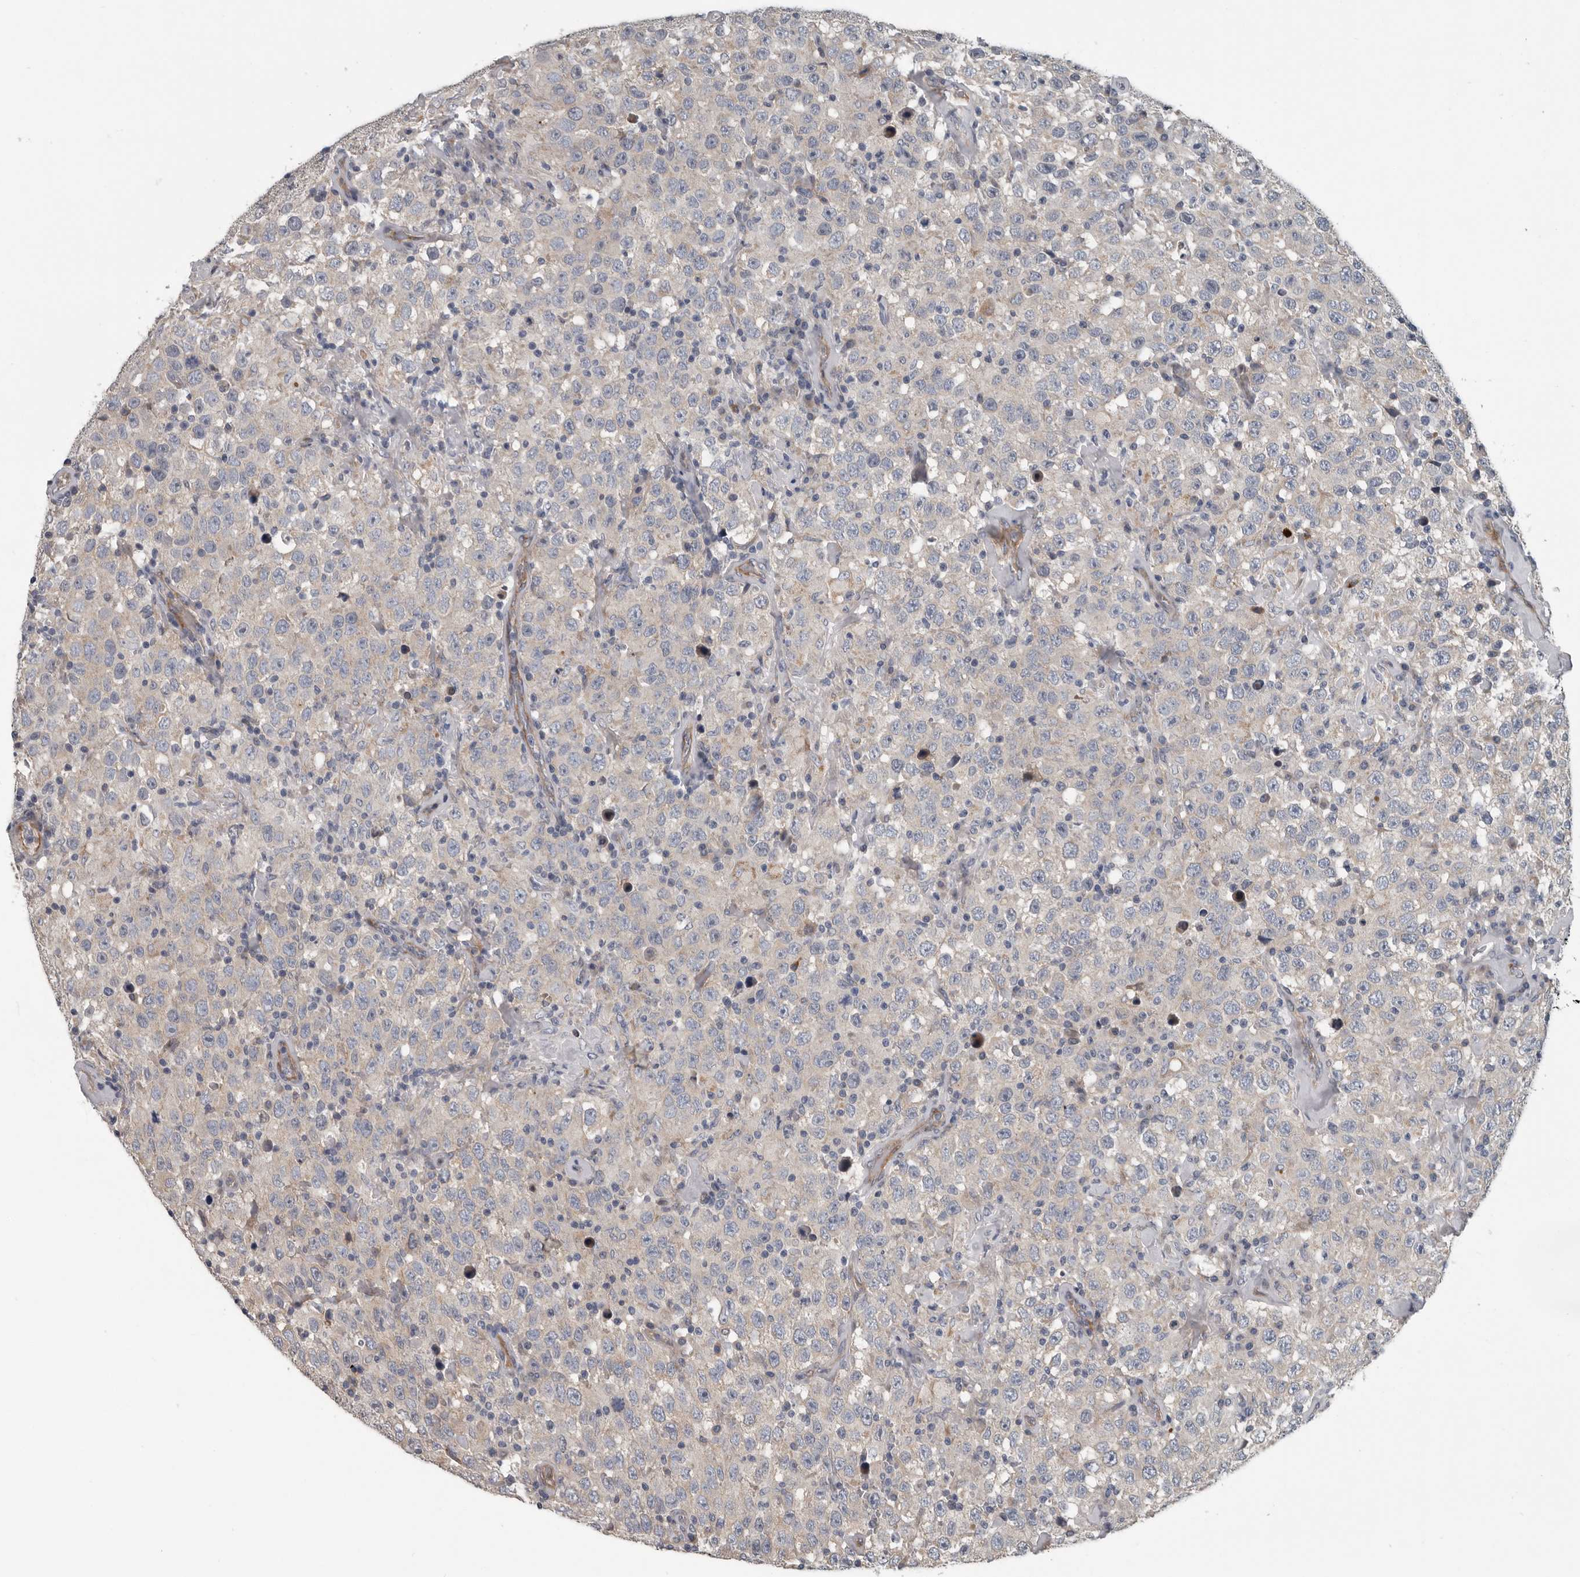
{"staining": {"intensity": "weak", "quantity": "<25%", "location": "cytoplasmic/membranous"}, "tissue": "testis cancer", "cell_type": "Tumor cells", "image_type": "cancer", "snomed": [{"axis": "morphology", "description": "Seminoma, NOS"}, {"axis": "topography", "description": "Testis"}], "caption": "Immunohistochemical staining of testis seminoma exhibits no significant positivity in tumor cells. (DAB (3,3'-diaminobenzidine) IHC visualized using brightfield microscopy, high magnification).", "gene": "DPY19L4", "patient": {"sex": "male", "age": 41}}